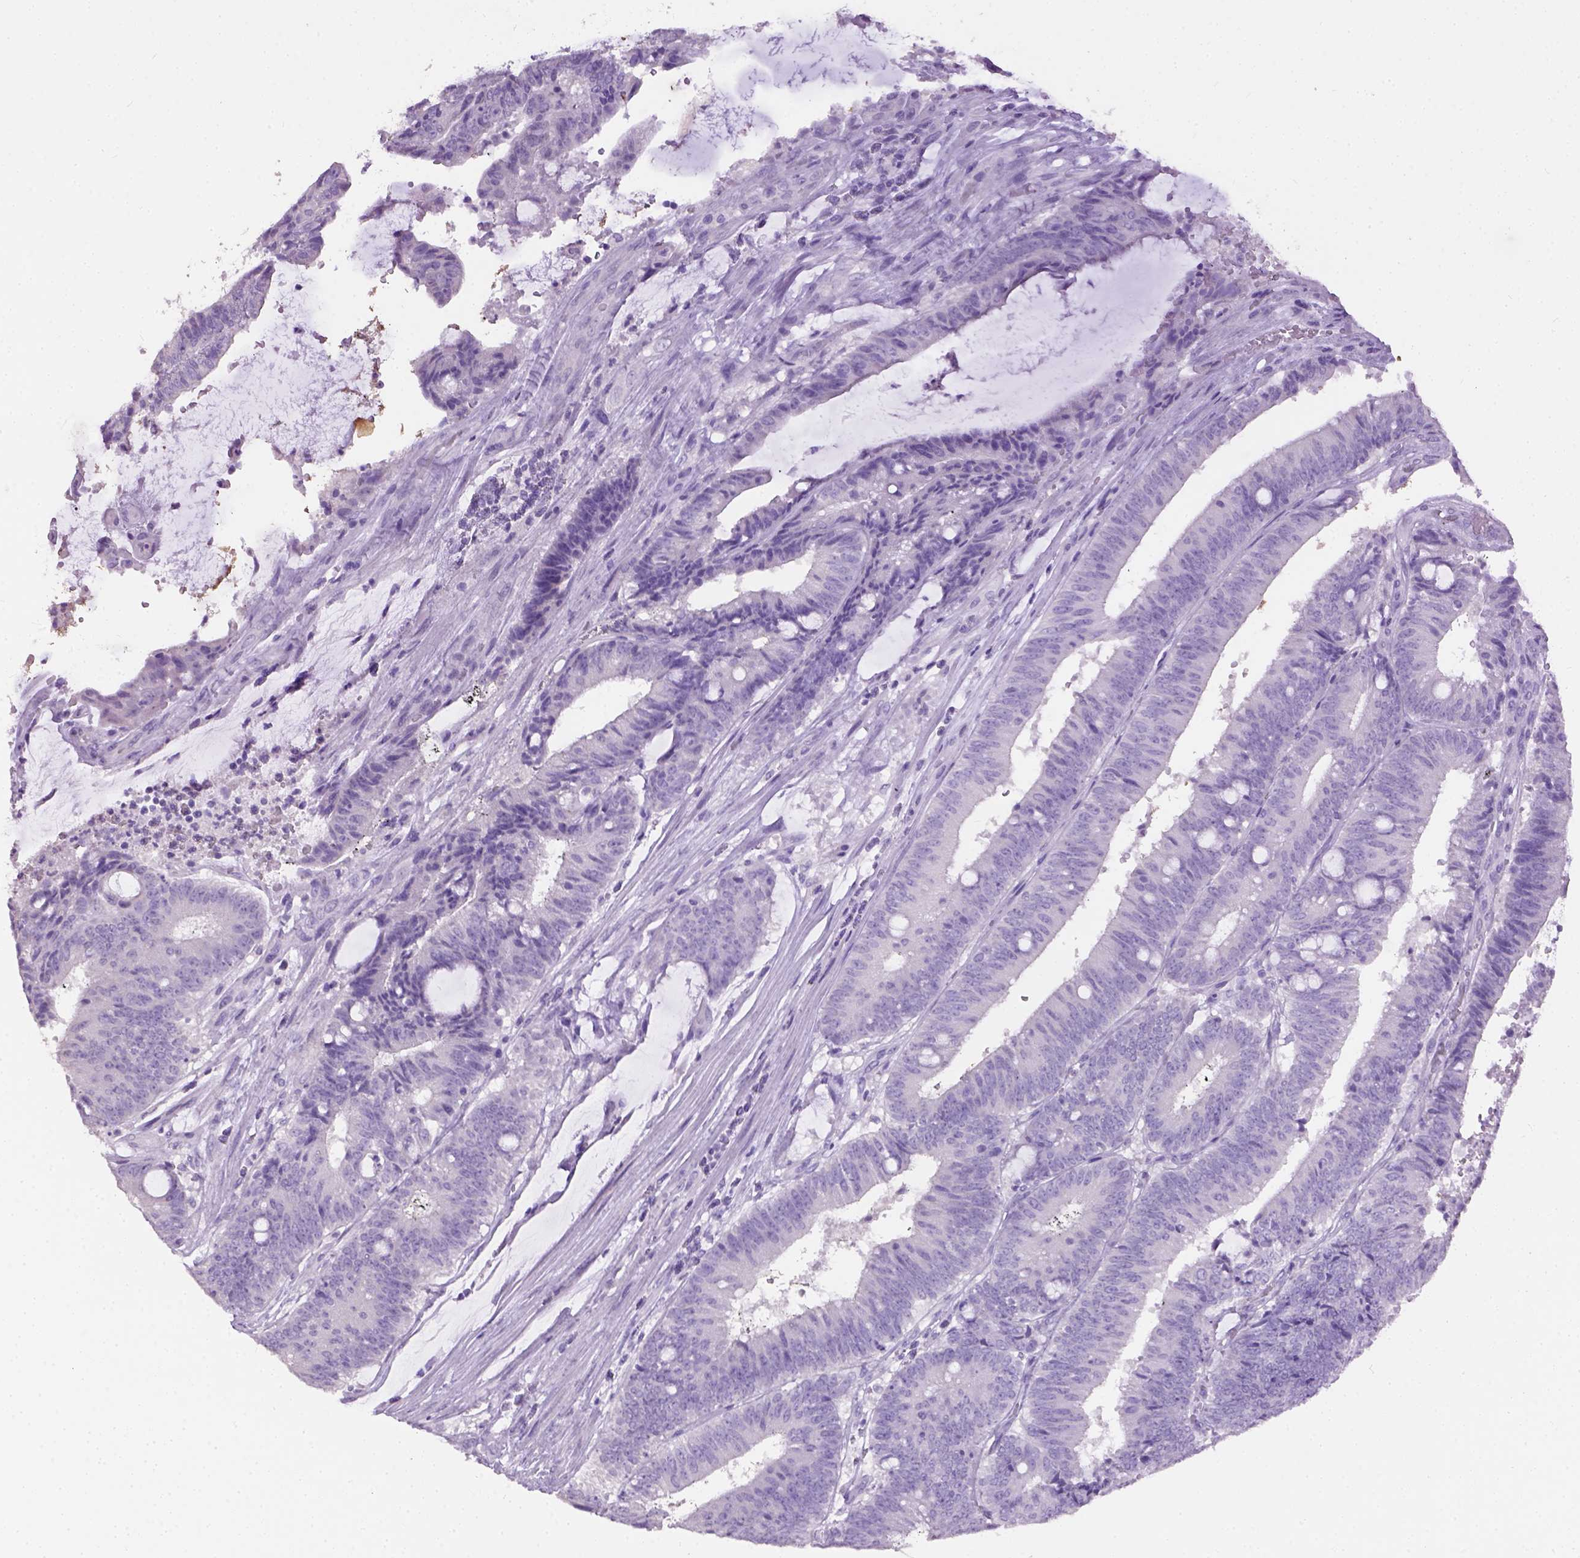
{"staining": {"intensity": "negative", "quantity": "none", "location": "none"}, "tissue": "colorectal cancer", "cell_type": "Tumor cells", "image_type": "cancer", "snomed": [{"axis": "morphology", "description": "Adenocarcinoma, NOS"}, {"axis": "topography", "description": "Colon"}], "caption": "Colorectal adenocarcinoma was stained to show a protein in brown. There is no significant staining in tumor cells. Nuclei are stained in blue.", "gene": "CYP24A1", "patient": {"sex": "female", "age": 43}}